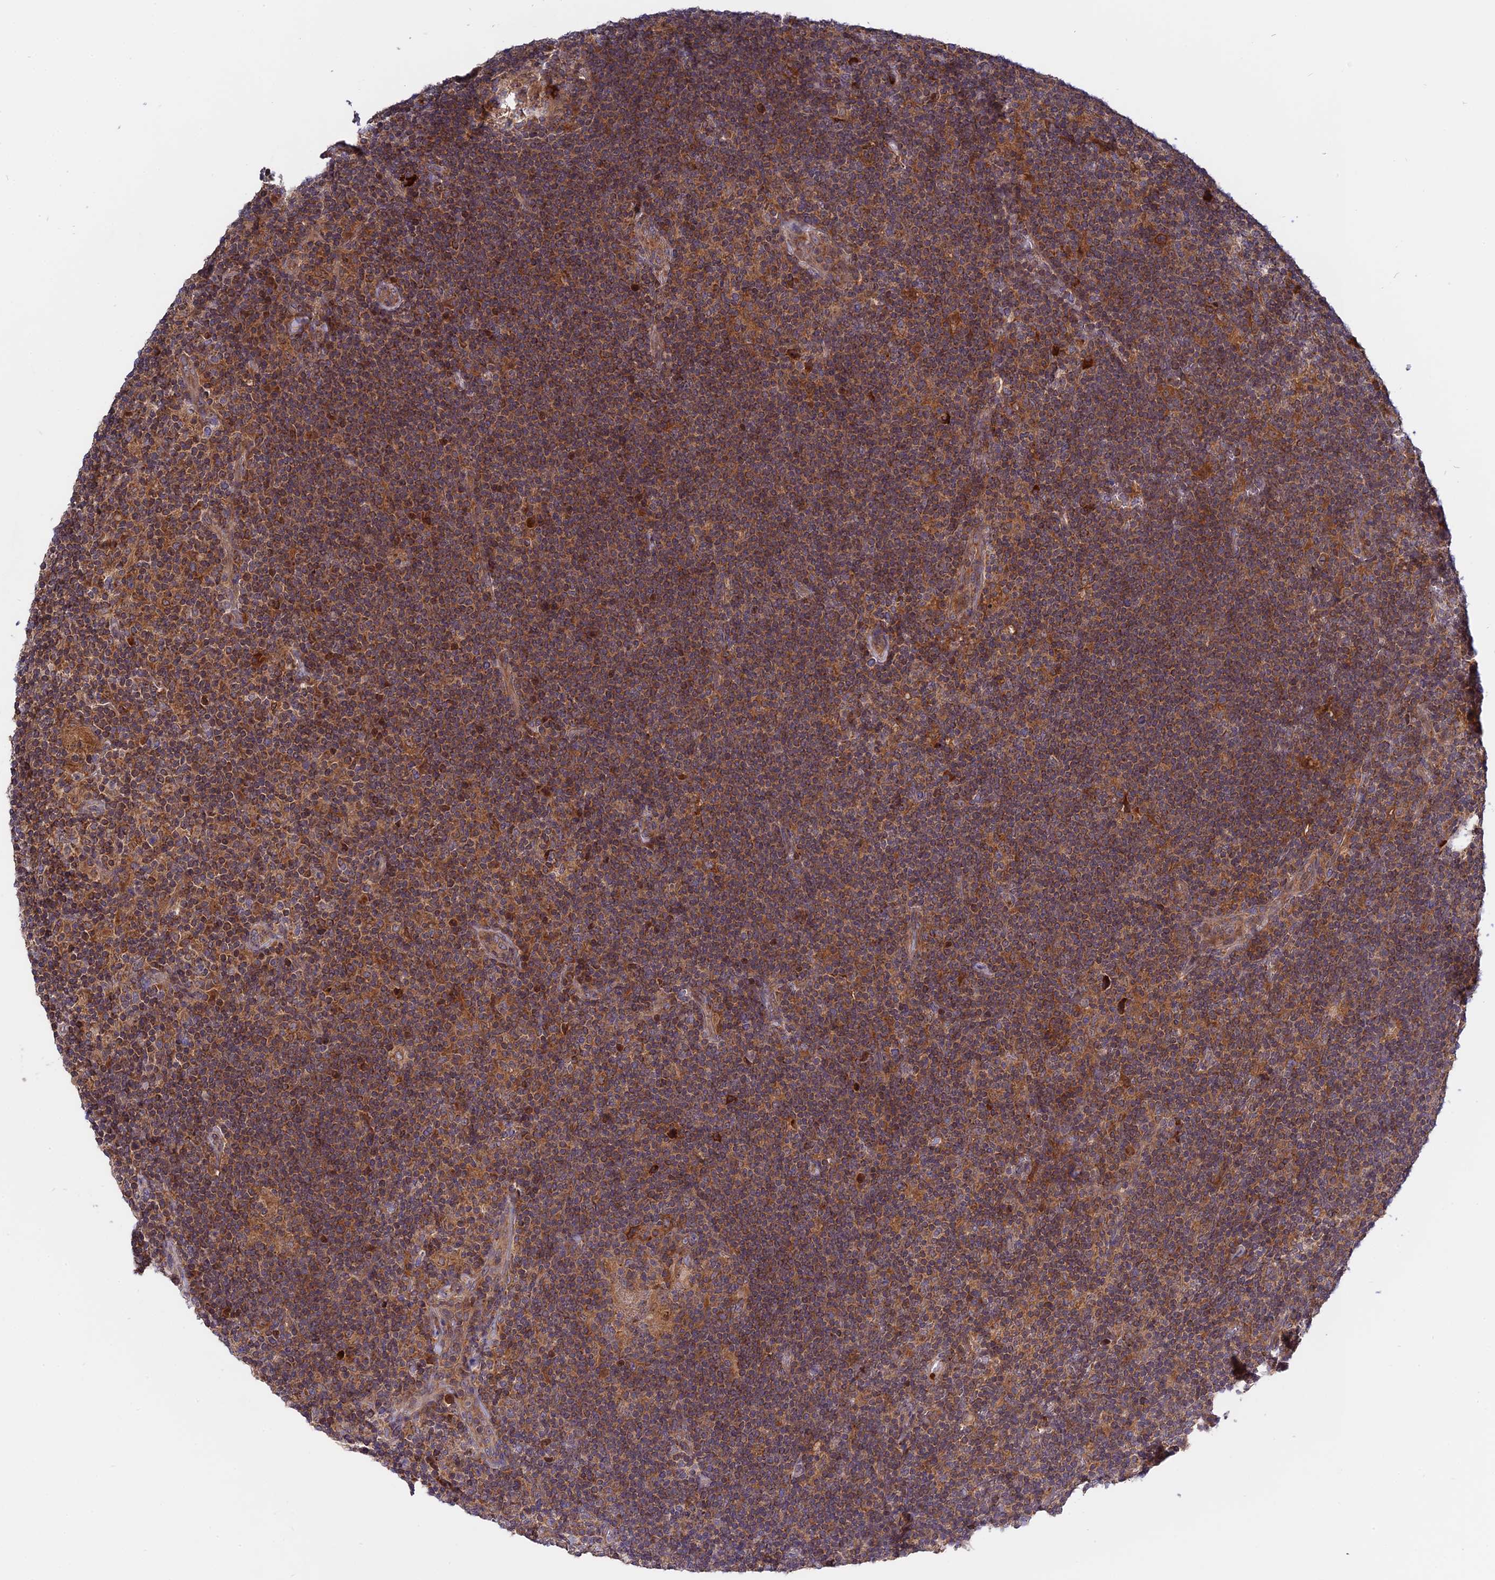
{"staining": {"intensity": "moderate", "quantity": "<25%", "location": "cytoplasmic/membranous"}, "tissue": "lymphoma", "cell_type": "Tumor cells", "image_type": "cancer", "snomed": [{"axis": "morphology", "description": "Hodgkin's disease, NOS"}, {"axis": "topography", "description": "Lymph node"}], "caption": "A brown stain shows moderate cytoplasmic/membranous expression of a protein in lymphoma tumor cells.", "gene": "IL21R", "patient": {"sex": "female", "age": 57}}